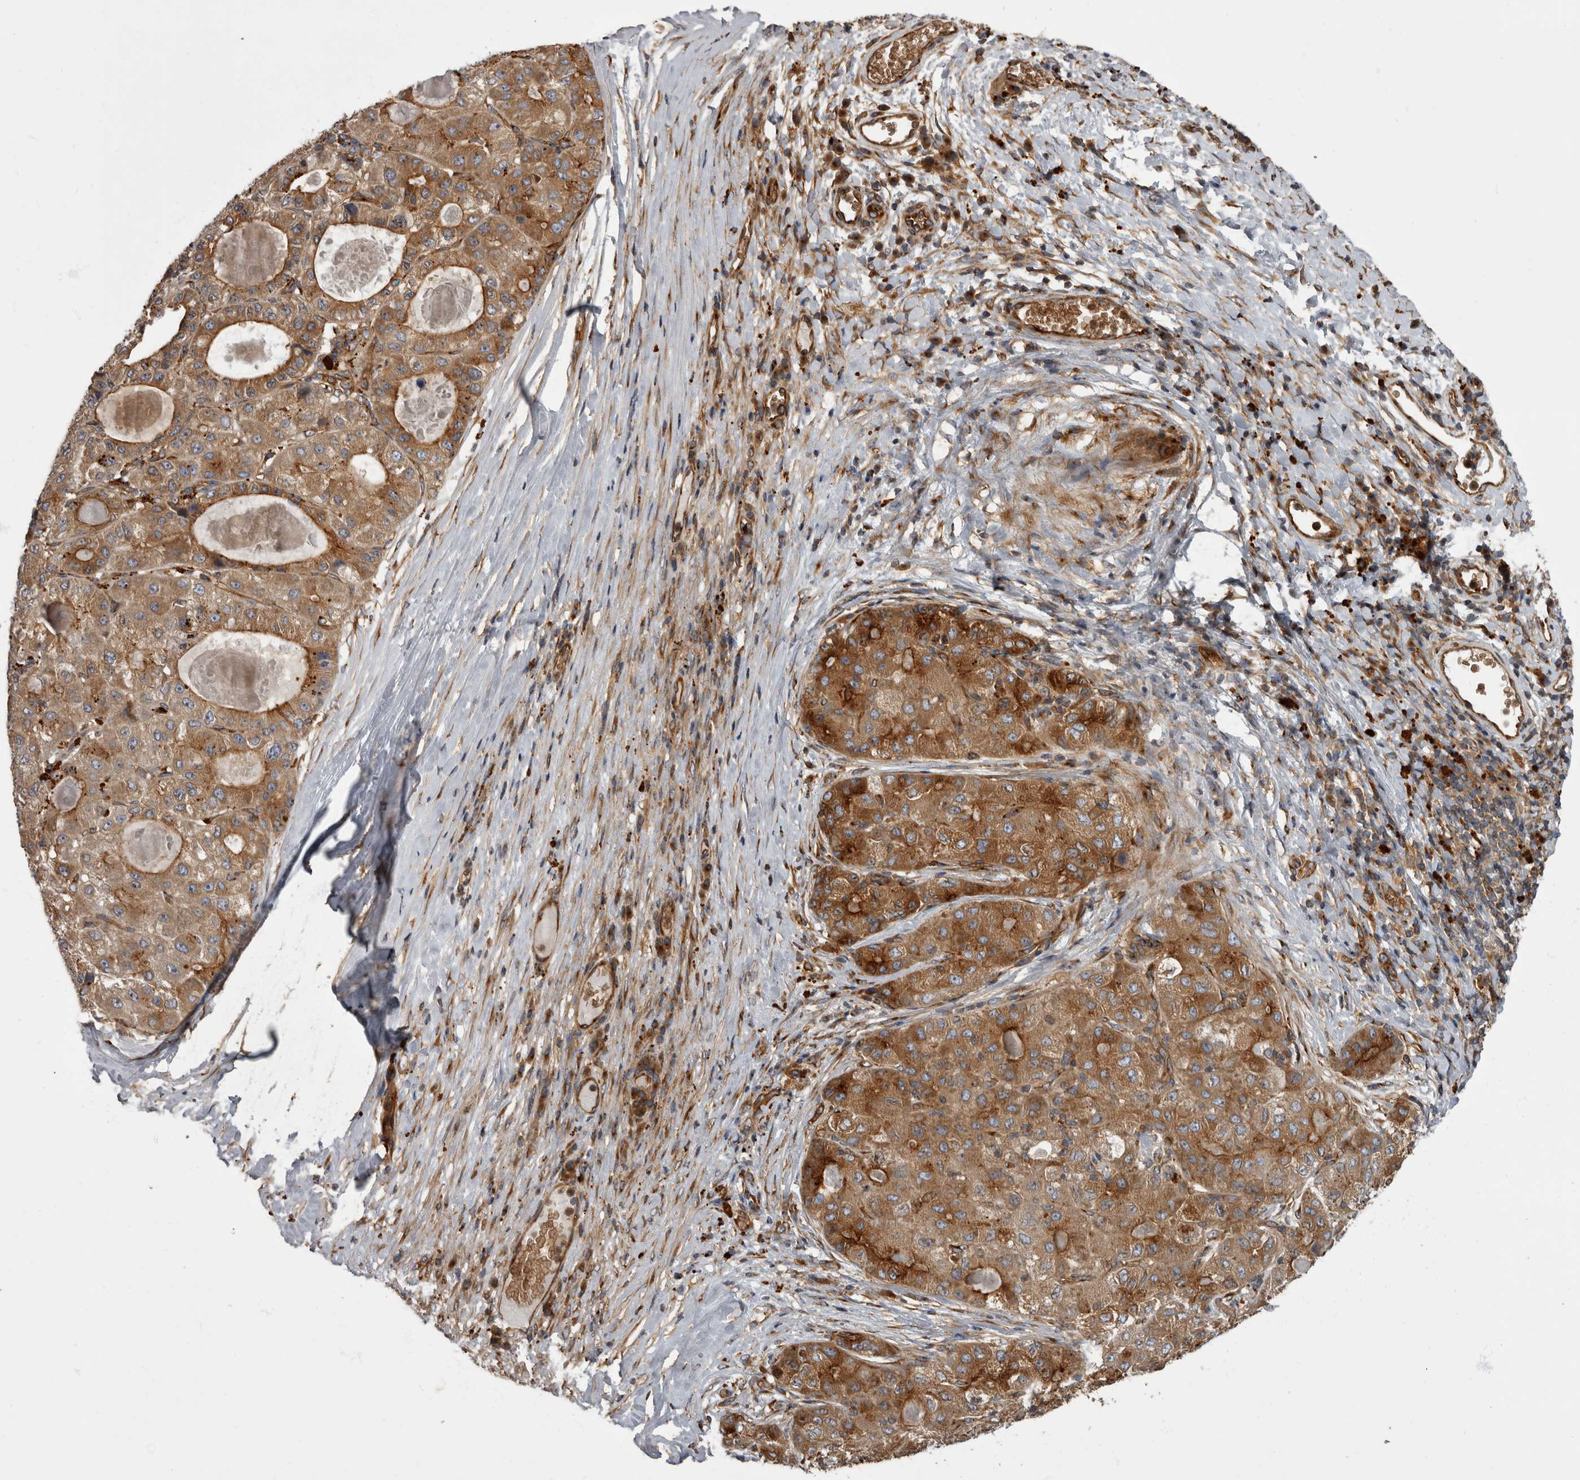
{"staining": {"intensity": "moderate", "quantity": ">75%", "location": "cytoplasmic/membranous"}, "tissue": "liver cancer", "cell_type": "Tumor cells", "image_type": "cancer", "snomed": [{"axis": "morphology", "description": "Carcinoma, Hepatocellular, NOS"}, {"axis": "topography", "description": "Liver"}], "caption": "Liver cancer (hepatocellular carcinoma) was stained to show a protein in brown. There is medium levels of moderate cytoplasmic/membranous positivity in approximately >75% of tumor cells.", "gene": "HOOK3", "patient": {"sex": "male", "age": 80}}